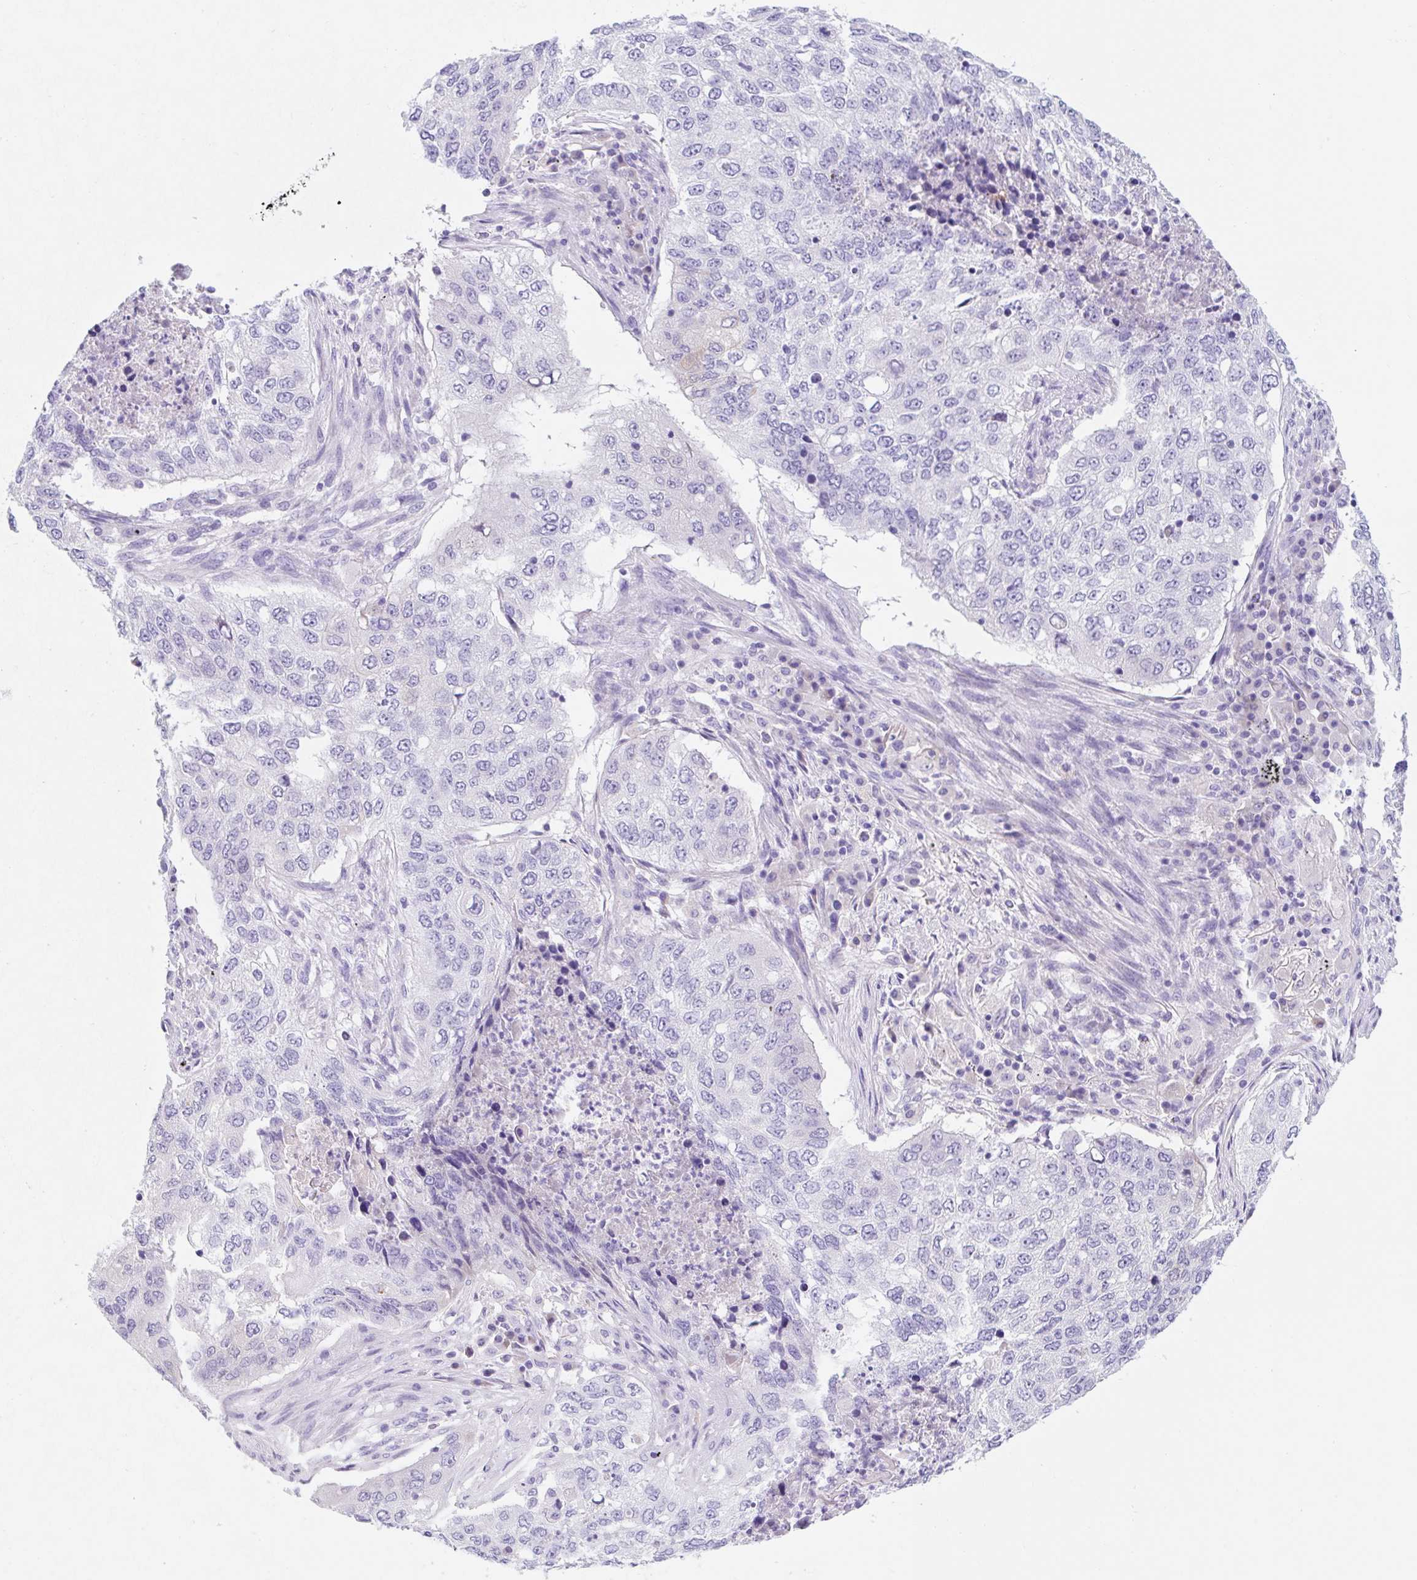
{"staining": {"intensity": "negative", "quantity": "none", "location": "none"}, "tissue": "lung cancer", "cell_type": "Tumor cells", "image_type": "cancer", "snomed": [{"axis": "morphology", "description": "Squamous cell carcinoma, NOS"}, {"axis": "topography", "description": "Lung"}], "caption": "The photomicrograph exhibits no staining of tumor cells in squamous cell carcinoma (lung).", "gene": "KLK8", "patient": {"sex": "female", "age": 63}}